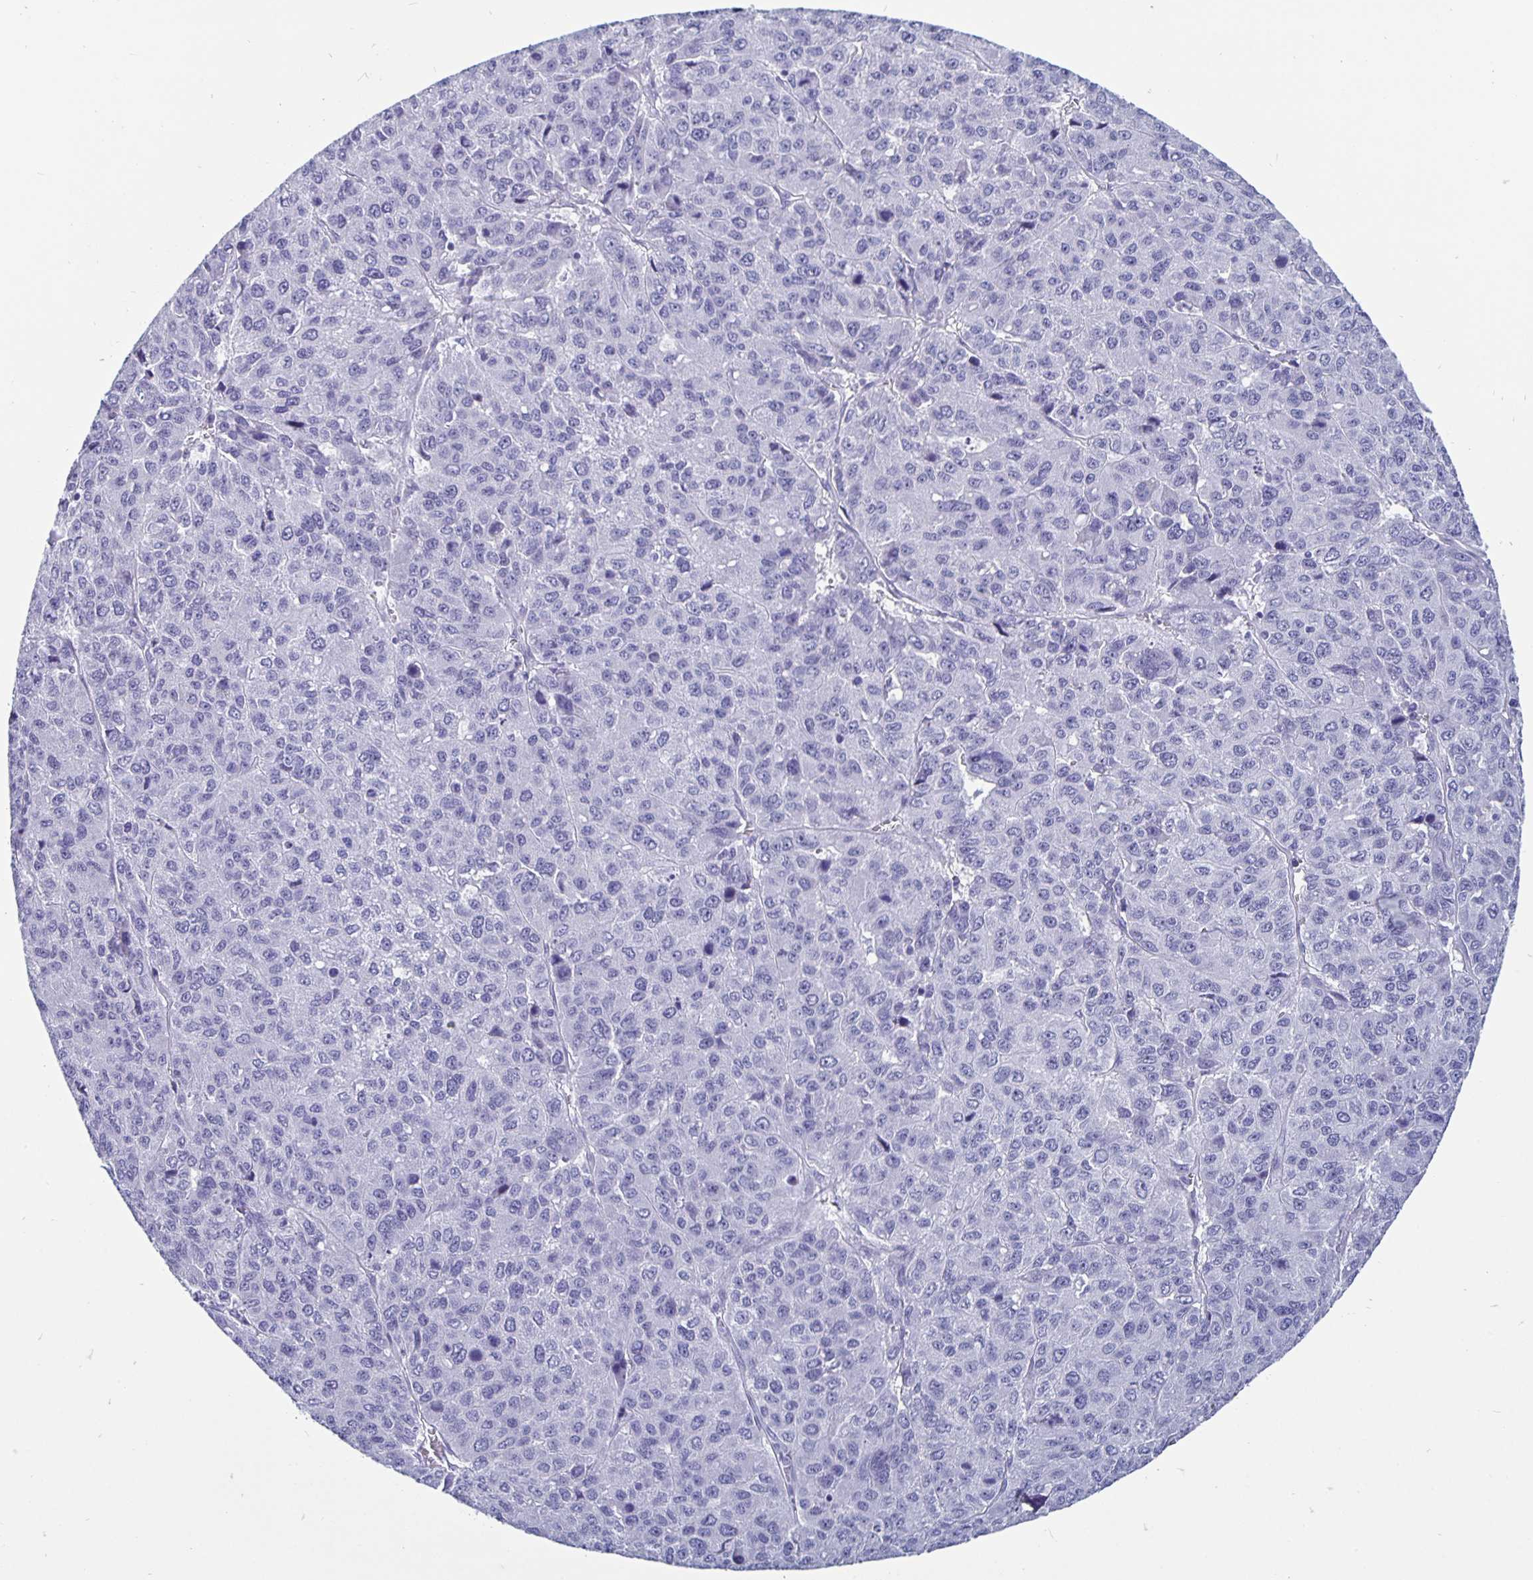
{"staining": {"intensity": "negative", "quantity": "none", "location": "none"}, "tissue": "liver cancer", "cell_type": "Tumor cells", "image_type": "cancer", "snomed": [{"axis": "morphology", "description": "Carcinoma, Hepatocellular, NOS"}, {"axis": "topography", "description": "Liver"}], "caption": "Human liver cancer stained for a protein using immunohistochemistry (IHC) displays no positivity in tumor cells.", "gene": "ODF3B", "patient": {"sex": "male", "age": 69}}